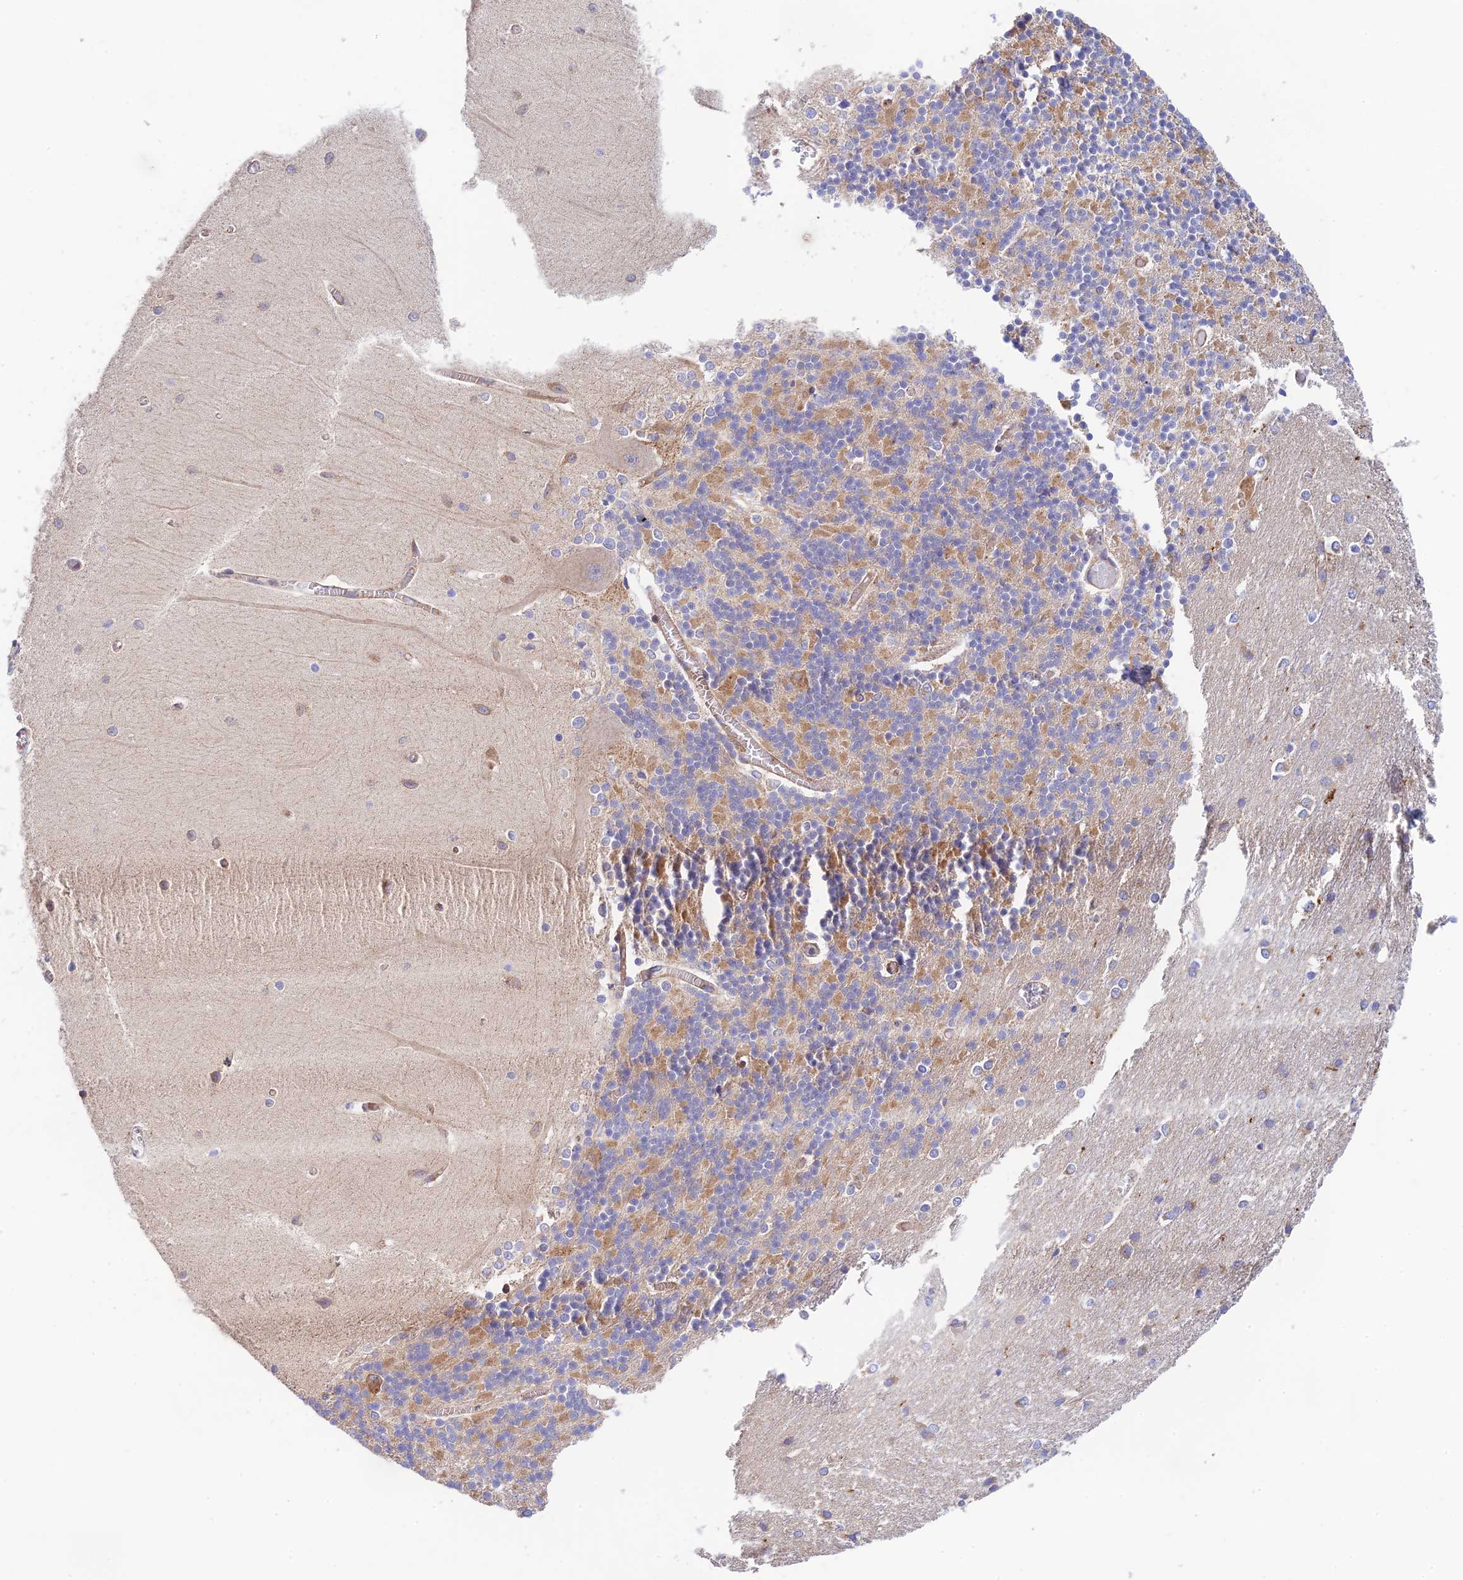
{"staining": {"intensity": "moderate", "quantity": "<25%", "location": "cytoplasmic/membranous"}, "tissue": "cerebellum", "cell_type": "Cells in granular layer", "image_type": "normal", "snomed": [{"axis": "morphology", "description": "Normal tissue, NOS"}, {"axis": "topography", "description": "Cerebellum"}], "caption": "Immunohistochemistry photomicrograph of normal cerebellum stained for a protein (brown), which exhibits low levels of moderate cytoplasmic/membranous staining in about <25% of cells in granular layer.", "gene": "RANBP6", "patient": {"sex": "male", "age": 37}}